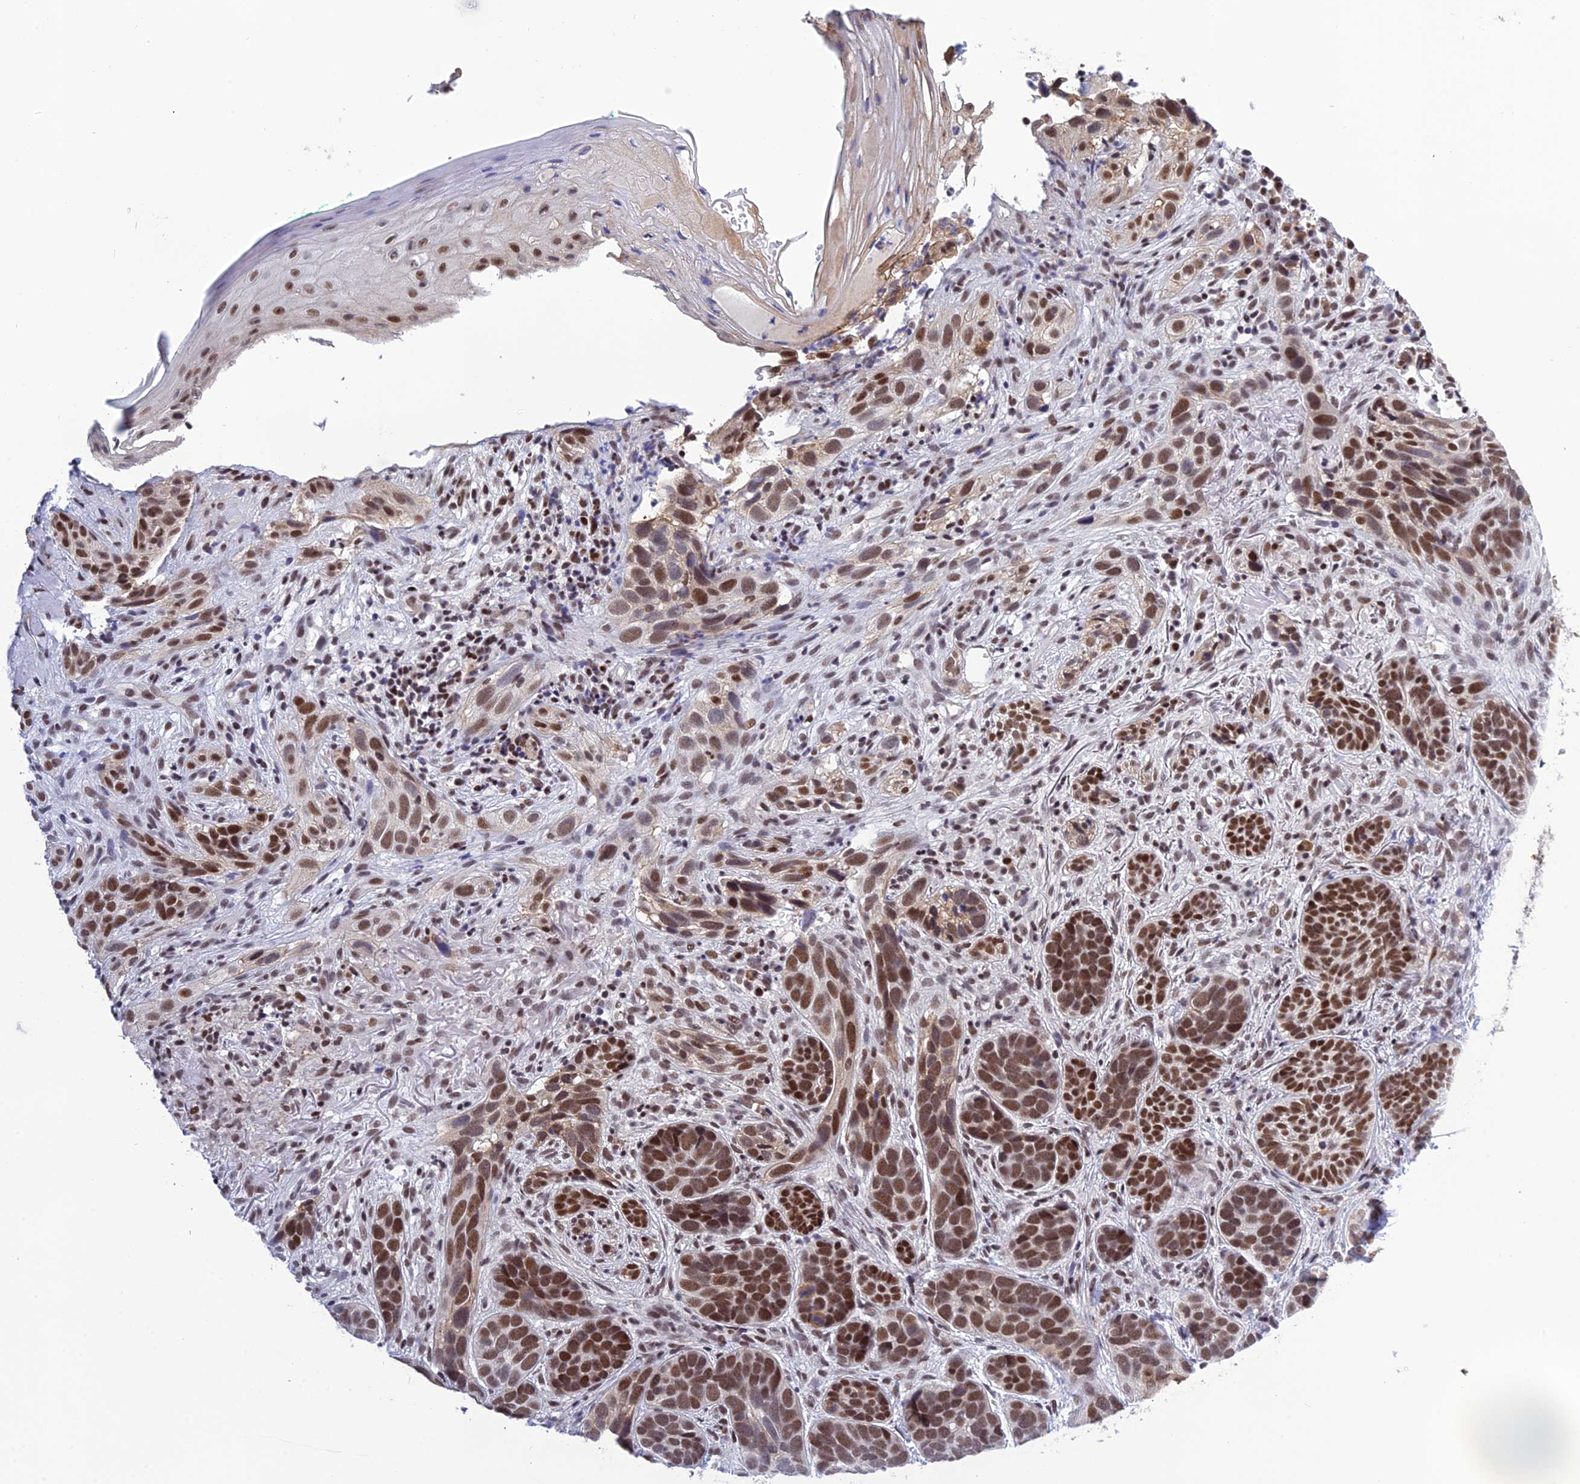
{"staining": {"intensity": "strong", "quantity": ">75%", "location": "nuclear"}, "tissue": "skin cancer", "cell_type": "Tumor cells", "image_type": "cancer", "snomed": [{"axis": "morphology", "description": "Basal cell carcinoma"}, {"axis": "topography", "description": "Skin"}], "caption": "A brown stain highlights strong nuclear staining of a protein in human skin cancer tumor cells.", "gene": "TCEA1", "patient": {"sex": "male", "age": 71}}